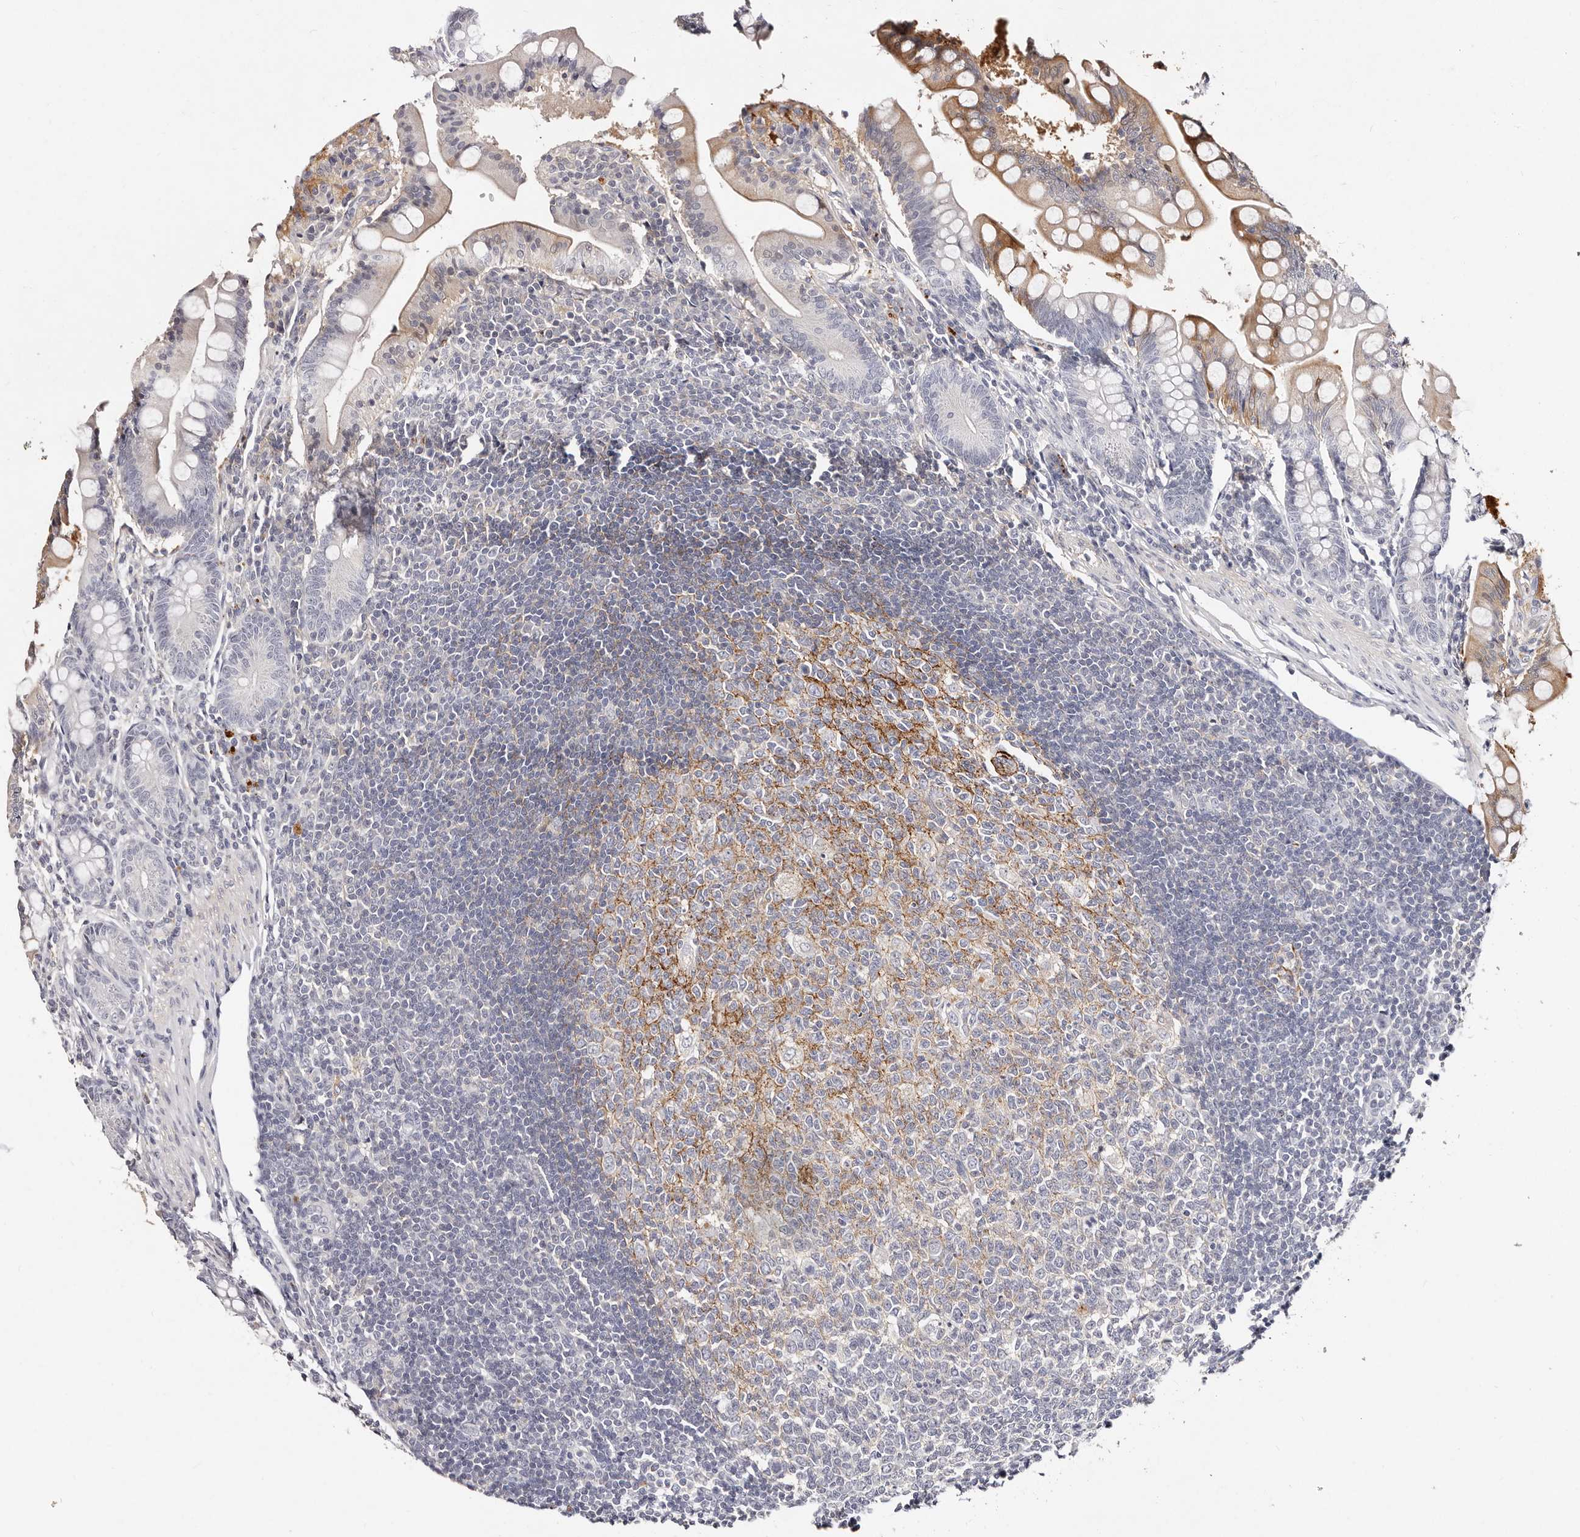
{"staining": {"intensity": "weak", "quantity": "<25%", "location": "cytoplasmic/membranous"}, "tissue": "small intestine", "cell_type": "Glandular cells", "image_type": "normal", "snomed": [{"axis": "morphology", "description": "Normal tissue, NOS"}, {"axis": "topography", "description": "Small intestine"}], "caption": "Glandular cells show no significant protein staining in benign small intestine. (DAB immunohistochemistry with hematoxylin counter stain).", "gene": "MRPS33", "patient": {"sex": "male", "age": 7}}